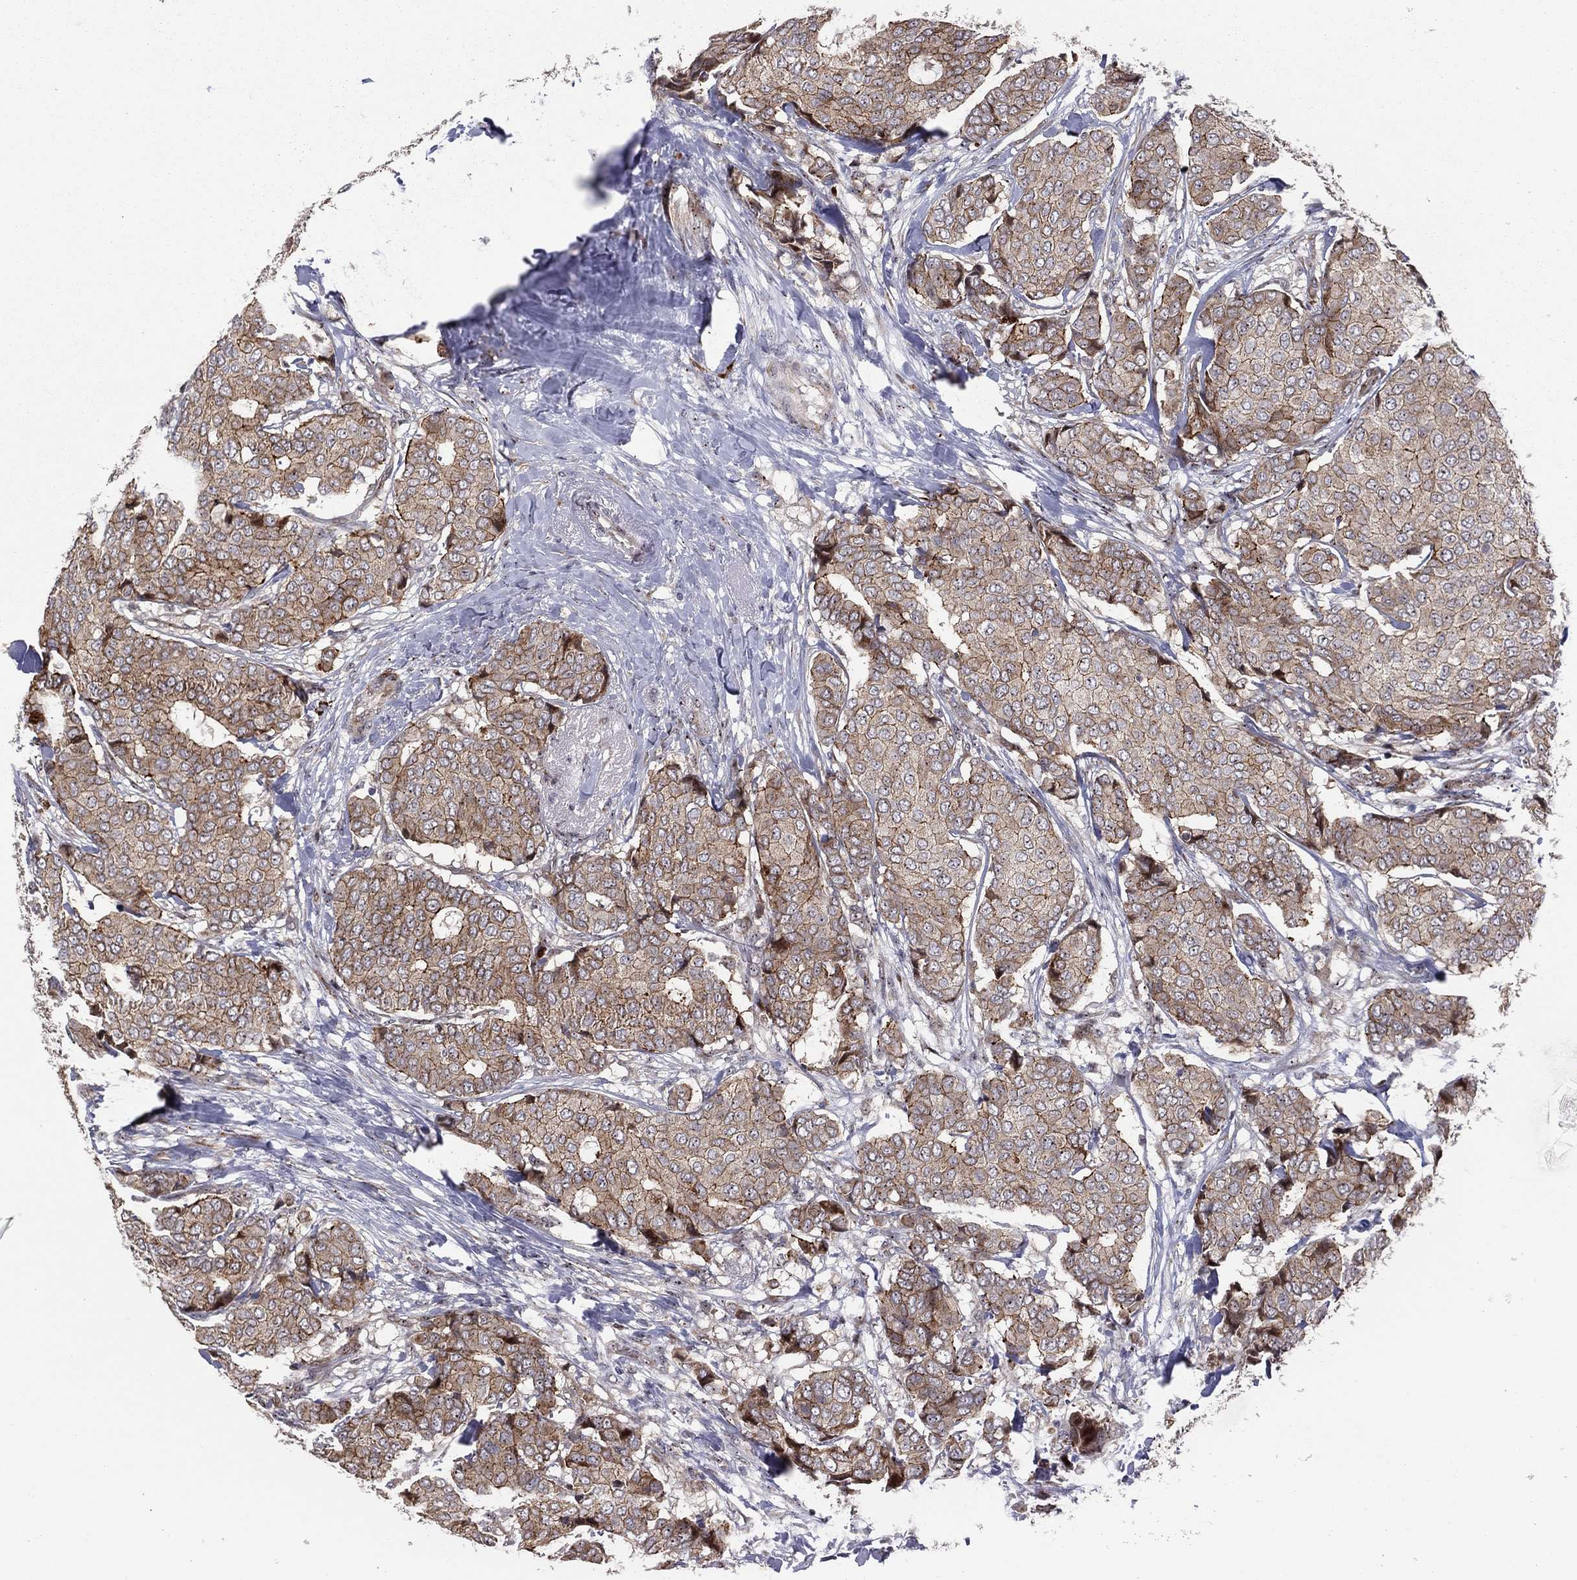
{"staining": {"intensity": "moderate", "quantity": ">75%", "location": "cytoplasmic/membranous"}, "tissue": "breast cancer", "cell_type": "Tumor cells", "image_type": "cancer", "snomed": [{"axis": "morphology", "description": "Duct carcinoma"}, {"axis": "topography", "description": "Breast"}], "caption": "Invasive ductal carcinoma (breast) was stained to show a protein in brown. There is medium levels of moderate cytoplasmic/membranous expression in about >75% of tumor cells.", "gene": "VHL", "patient": {"sex": "female", "age": 75}}